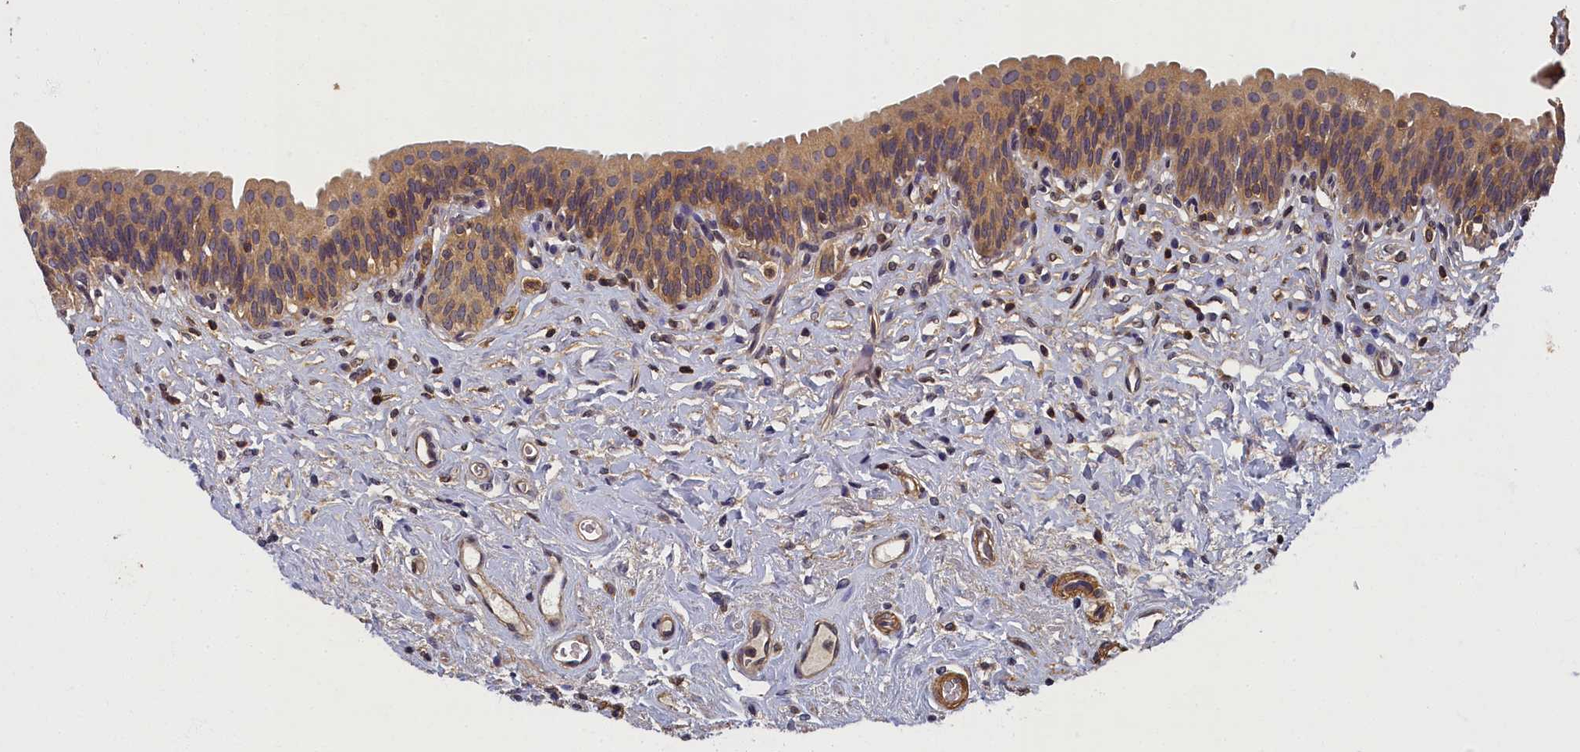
{"staining": {"intensity": "moderate", "quantity": "25%-75%", "location": "cytoplasmic/membranous"}, "tissue": "urinary bladder", "cell_type": "Urothelial cells", "image_type": "normal", "snomed": [{"axis": "morphology", "description": "Normal tissue, NOS"}, {"axis": "topography", "description": "Urinary bladder"}], "caption": "Urinary bladder was stained to show a protein in brown. There is medium levels of moderate cytoplasmic/membranous expression in about 25%-75% of urothelial cells. The staining was performed using DAB to visualize the protein expression in brown, while the nuclei were stained in blue with hematoxylin (Magnification: 20x).", "gene": "TBCB", "patient": {"sex": "male", "age": 83}}